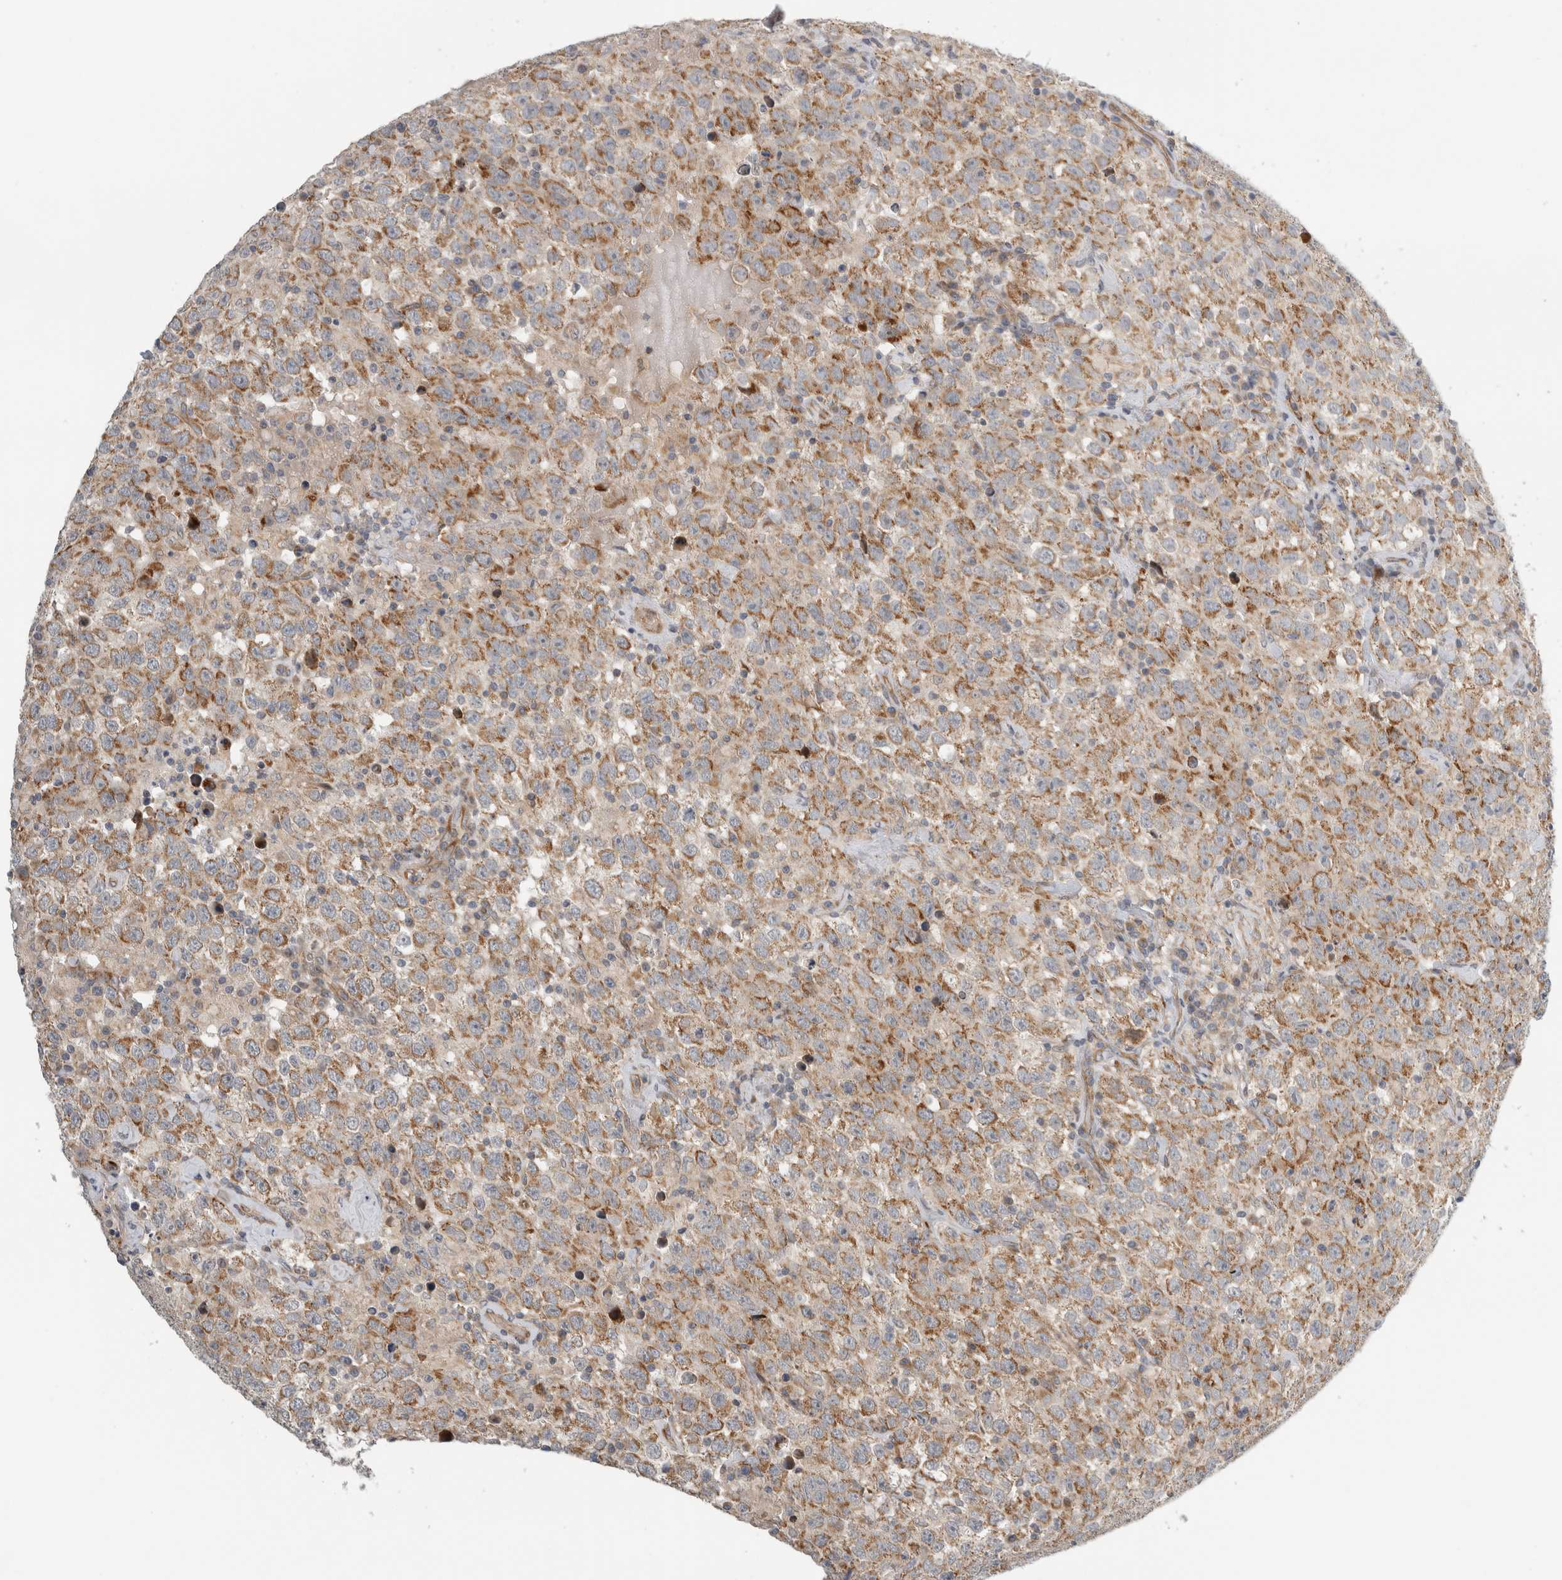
{"staining": {"intensity": "moderate", "quantity": ">75%", "location": "cytoplasmic/membranous"}, "tissue": "testis cancer", "cell_type": "Tumor cells", "image_type": "cancer", "snomed": [{"axis": "morphology", "description": "Seminoma, NOS"}, {"axis": "topography", "description": "Testis"}], "caption": "Immunohistochemical staining of testis seminoma shows moderate cytoplasmic/membranous protein staining in approximately >75% of tumor cells.", "gene": "KPNA5", "patient": {"sex": "male", "age": 41}}